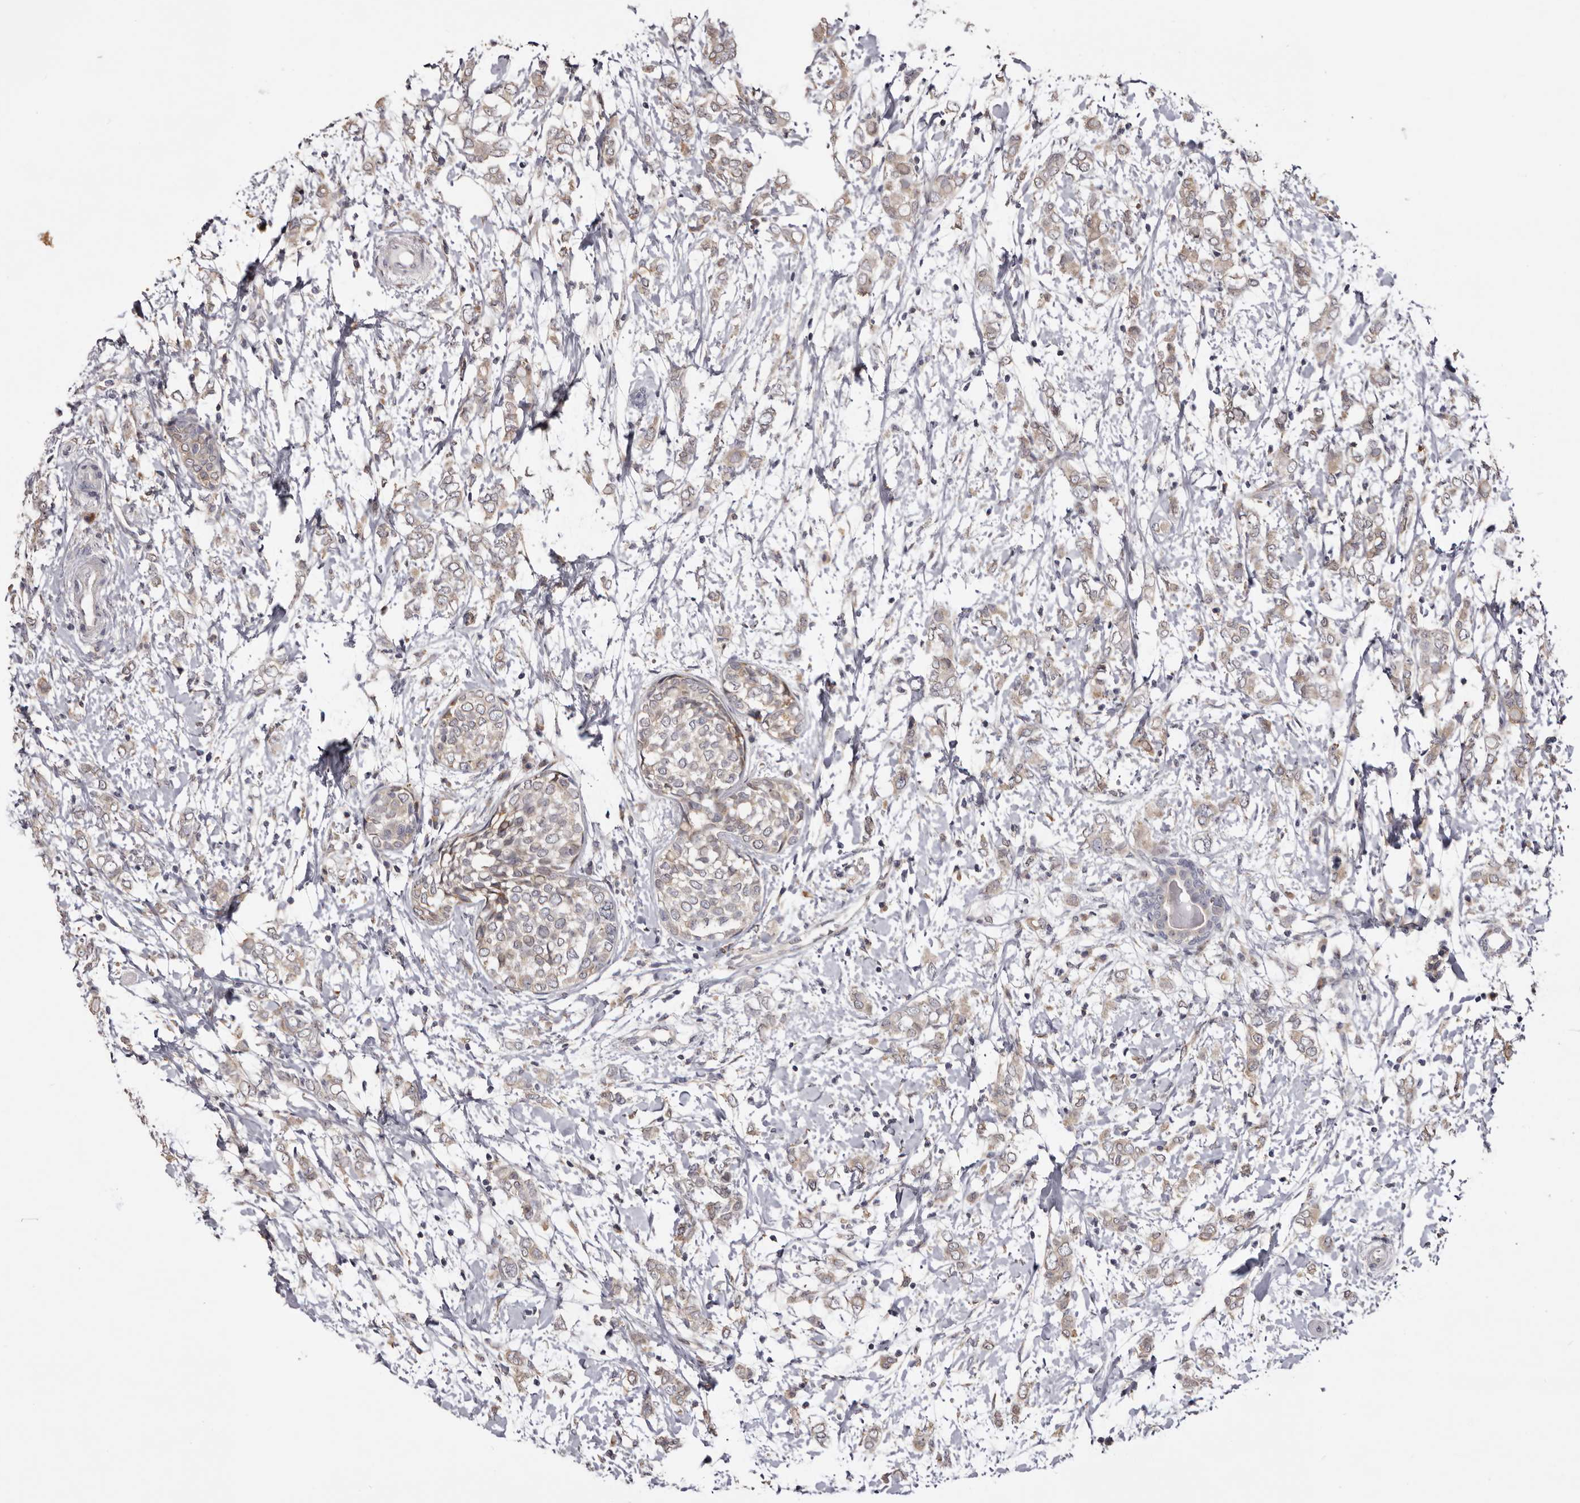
{"staining": {"intensity": "weak", "quantity": ">75%", "location": "cytoplasmic/membranous"}, "tissue": "breast cancer", "cell_type": "Tumor cells", "image_type": "cancer", "snomed": [{"axis": "morphology", "description": "Normal tissue, NOS"}, {"axis": "morphology", "description": "Lobular carcinoma"}, {"axis": "topography", "description": "Breast"}], "caption": "Breast cancer (lobular carcinoma) tissue reveals weak cytoplasmic/membranous expression in about >75% of tumor cells, visualized by immunohistochemistry. The protein is shown in brown color, while the nuclei are stained blue.", "gene": "PIGX", "patient": {"sex": "female", "age": 47}}